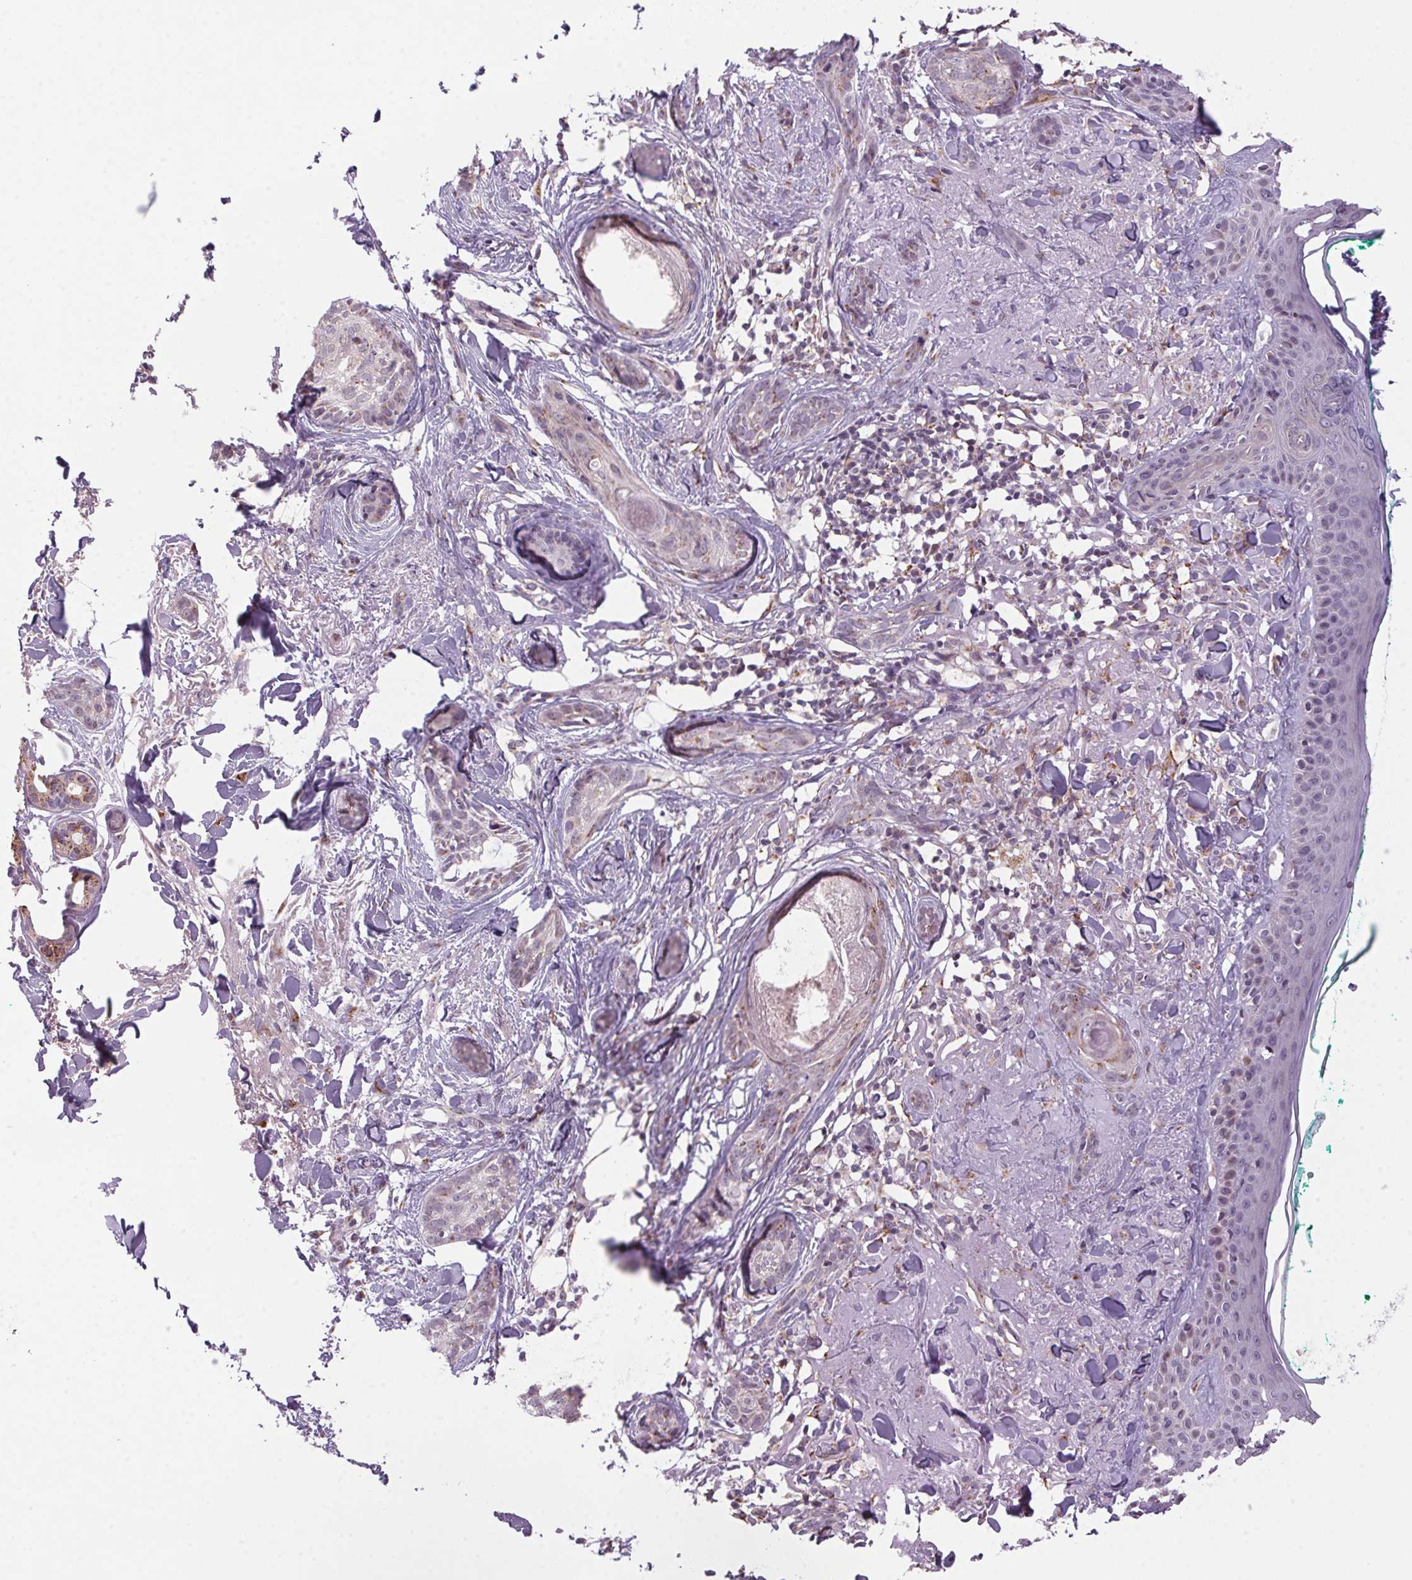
{"staining": {"intensity": "weak", "quantity": "<25%", "location": "cytoplasmic/membranous"}, "tissue": "skin cancer", "cell_type": "Tumor cells", "image_type": "cancer", "snomed": [{"axis": "morphology", "description": "Basal cell carcinoma"}, {"axis": "topography", "description": "Skin"}], "caption": "DAB (3,3'-diaminobenzidine) immunohistochemical staining of human skin cancer (basal cell carcinoma) demonstrates no significant staining in tumor cells.", "gene": "AKR1E2", "patient": {"sex": "female", "age": 78}}